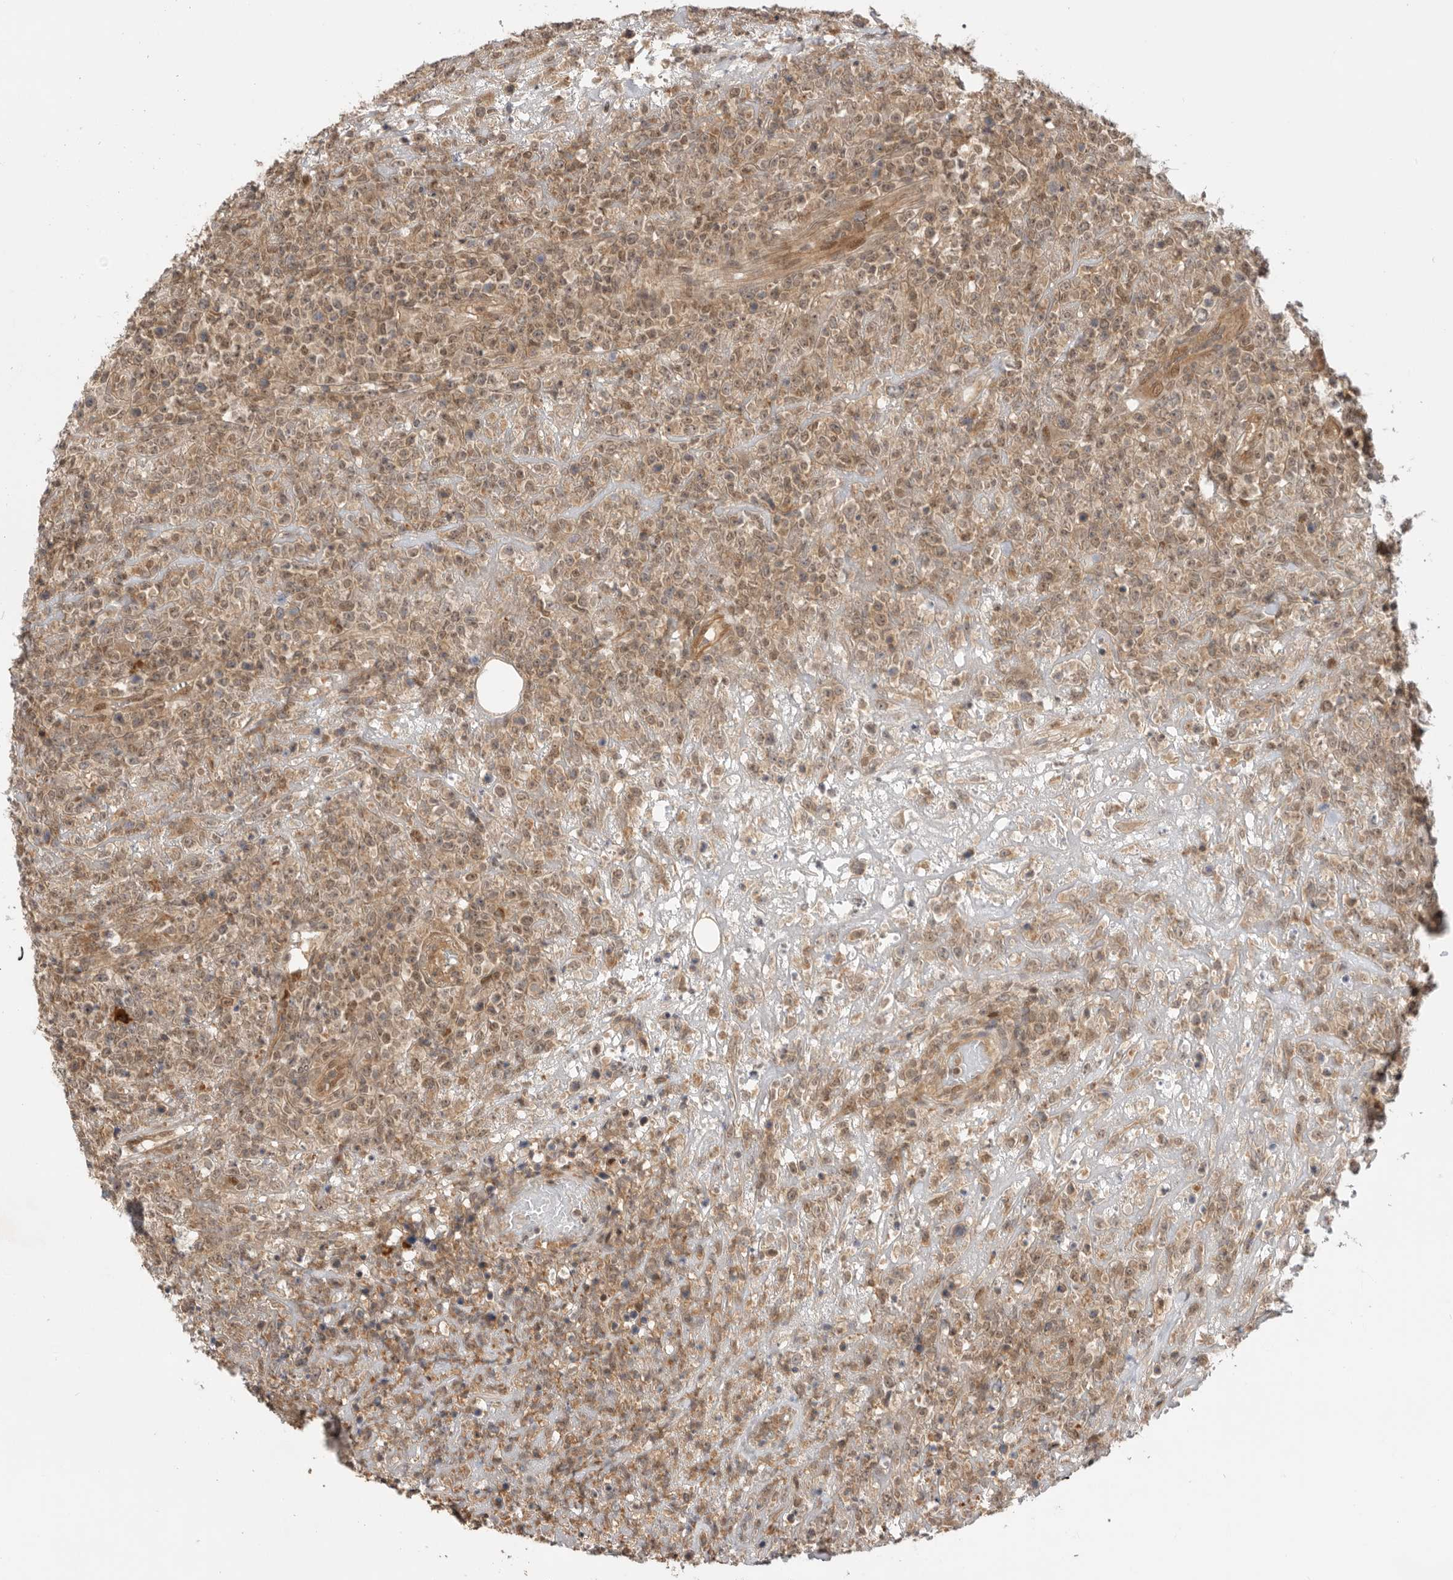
{"staining": {"intensity": "weak", "quantity": ">75%", "location": "cytoplasmic/membranous,nuclear"}, "tissue": "lymphoma", "cell_type": "Tumor cells", "image_type": "cancer", "snomed": [{"axis": "morphology", "description": "Malignant lymphoma, non-Hodgkin's type, High grade"}, {"axis": "topography", "description": "Colon"}], "caption": "A brown stain highlights weak cytoplasmic/membranous and nuclear positivity of a protein in lymphoma tumor cells. The protein is shown in brown color, while the nuclei are stained blue.", "gene": "DCAF8", "patient": {"sex": "female", "age": 53}}